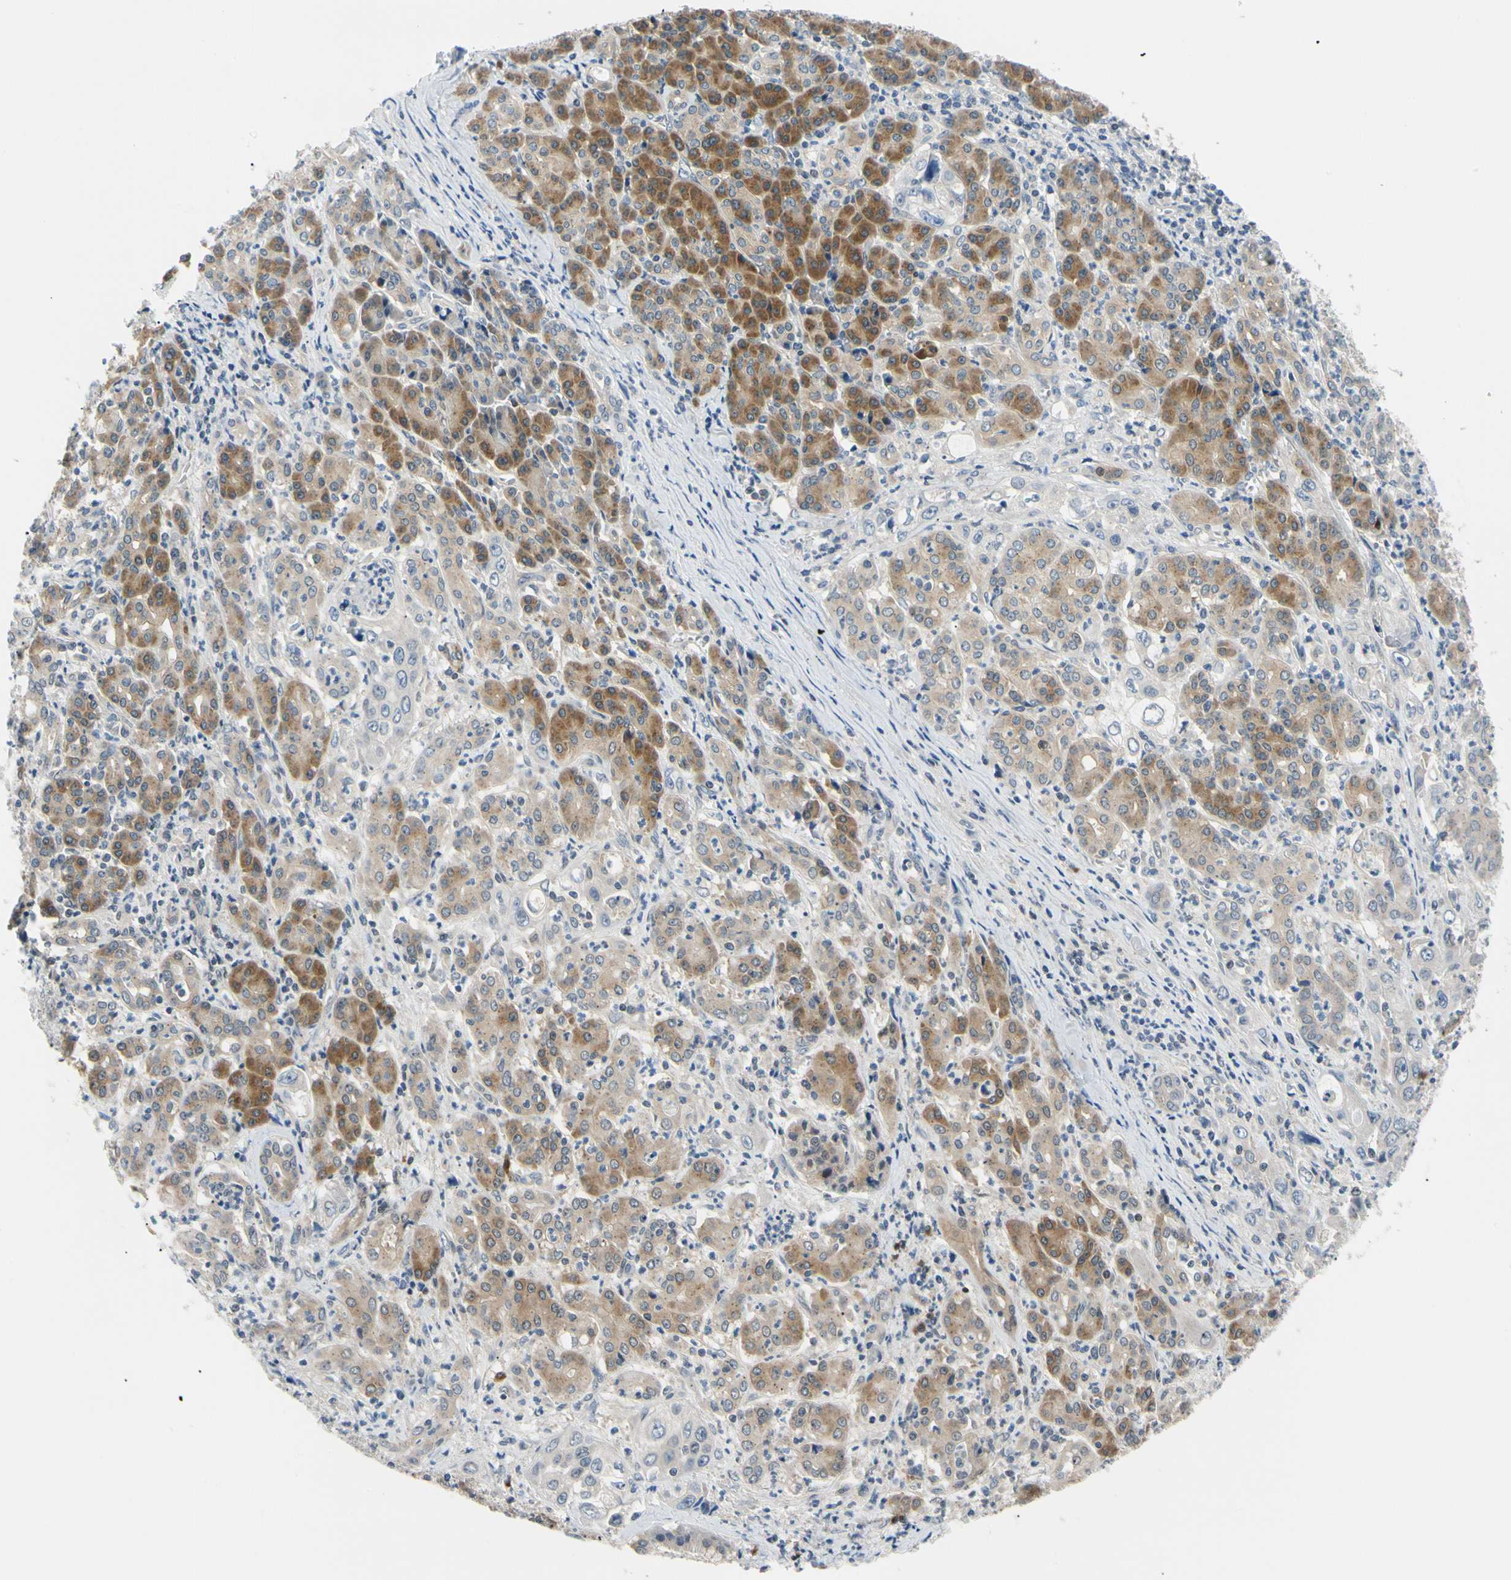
{"staining": {"intensity": "negative", "quantity": "none", "location": "none"}, "tissue": "pancreatic cancer", "cell_type": "Tumor cells", "image_type": "cancer", "snomed": [{"axis": "morphology", "description": "Adenocarcinoma, NOS"}, {"axis": "topography", "description": "Pancreas"}], "caption": "DAB immunohistochemical staining of human pancreatic cancer reveals no significant staining in tumor cells. (DAB (3,3'-diaminobenzidine) IHC visualized using brightfield microscopy, high magnification).", "gene": "SEC23B", "patient": {"sex": "male", "age": 70}}